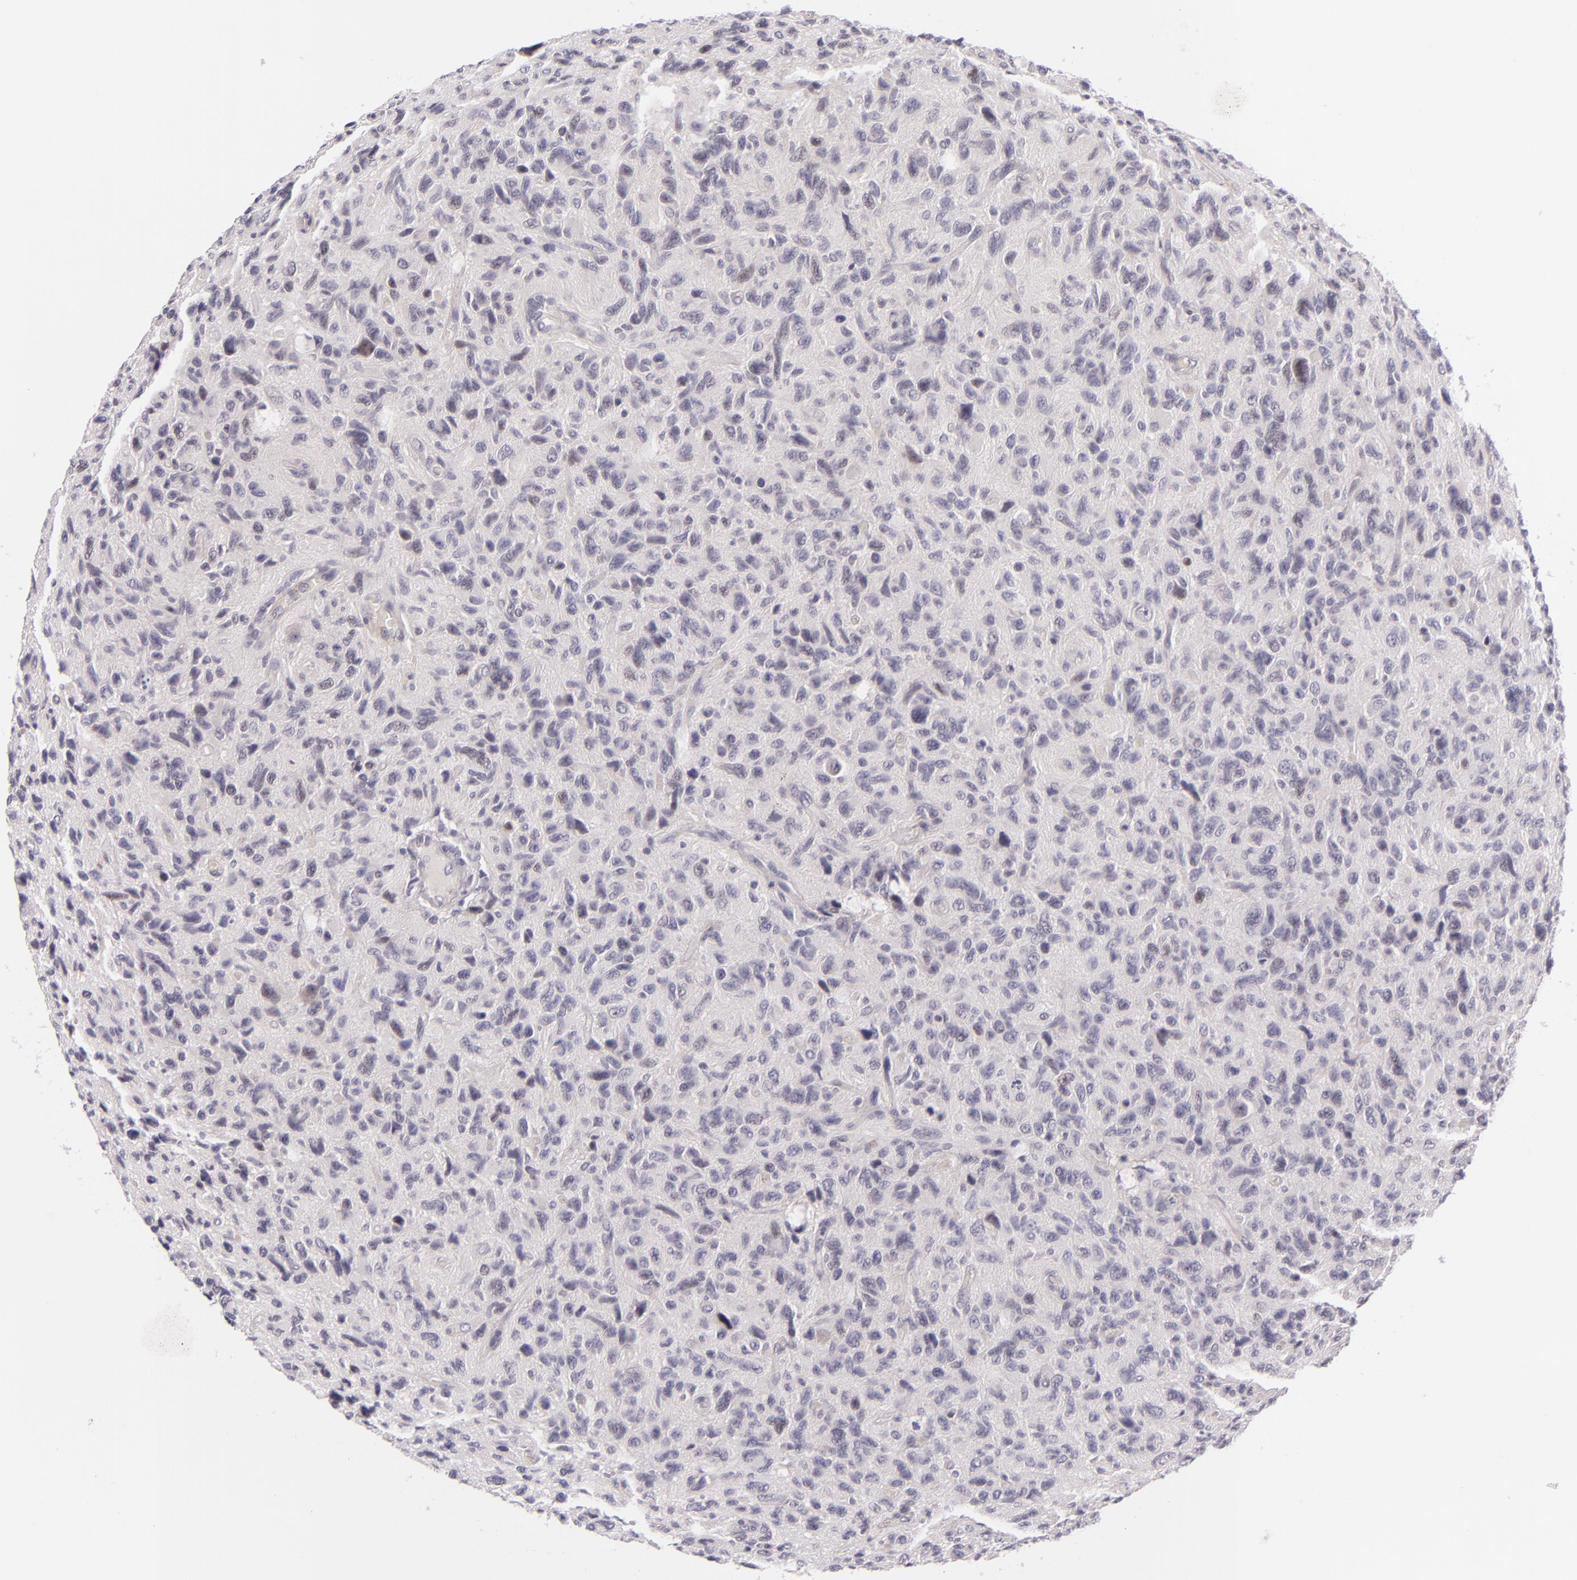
{"staining": {"intensity": "negative", "quantity": "none", "location": "none"}, "tissue": "glioma", "cell_type": "Tumor cells", "image_type": "cancer", "snomed": [{"axis": "morphology", "description": "Glioma, malignant, High grade"}, {"axis": "topography", "description": "Brain"}], "caption": "Immunohistochemistry histopathology image of neoplastic tissue: glioma stained with DAB exhibits no significant protein expression in tumor cells. (DAB (3,3'-diaminobenzidine) IHC, high magnification).", "gene": "BCL3", "patient": {"sex": "female", "age": 60}}